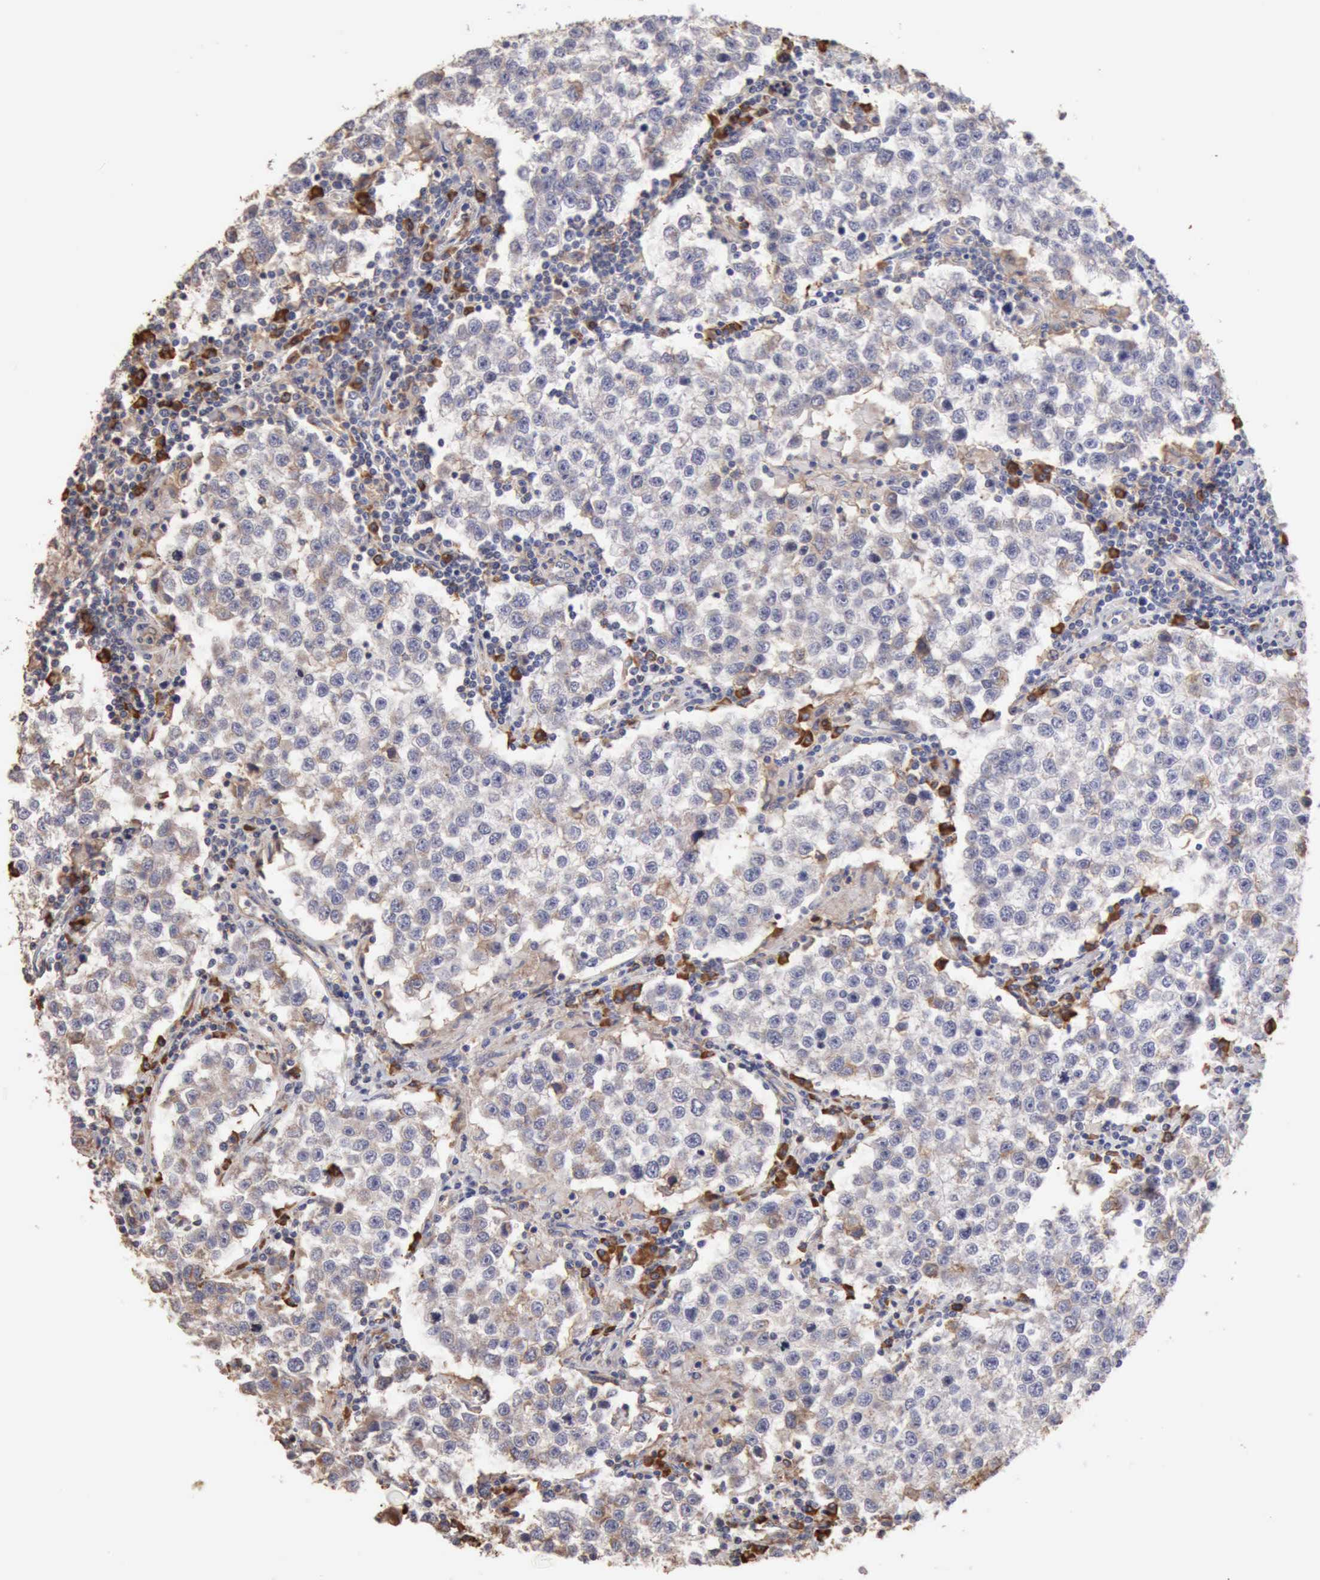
{"staining": {"intensity": "weak", "quantity": "<25%", "location": "cytoplasmic/membranous"}, "tissue": "testis cancer", "cell_type": "Tumor cells", "image_type": "cancer", "snomed": [{"axis": "morphology", "description": "Seminoma, NOS"}, {"axis": "topography", "description": "Testis"}], "caption": "This is an IHC photomicrograph of human seminoma (testis). There is no staining in tumor cells.", "gene": "GPR101", "patient": {"sex": "male", "age": 36}}